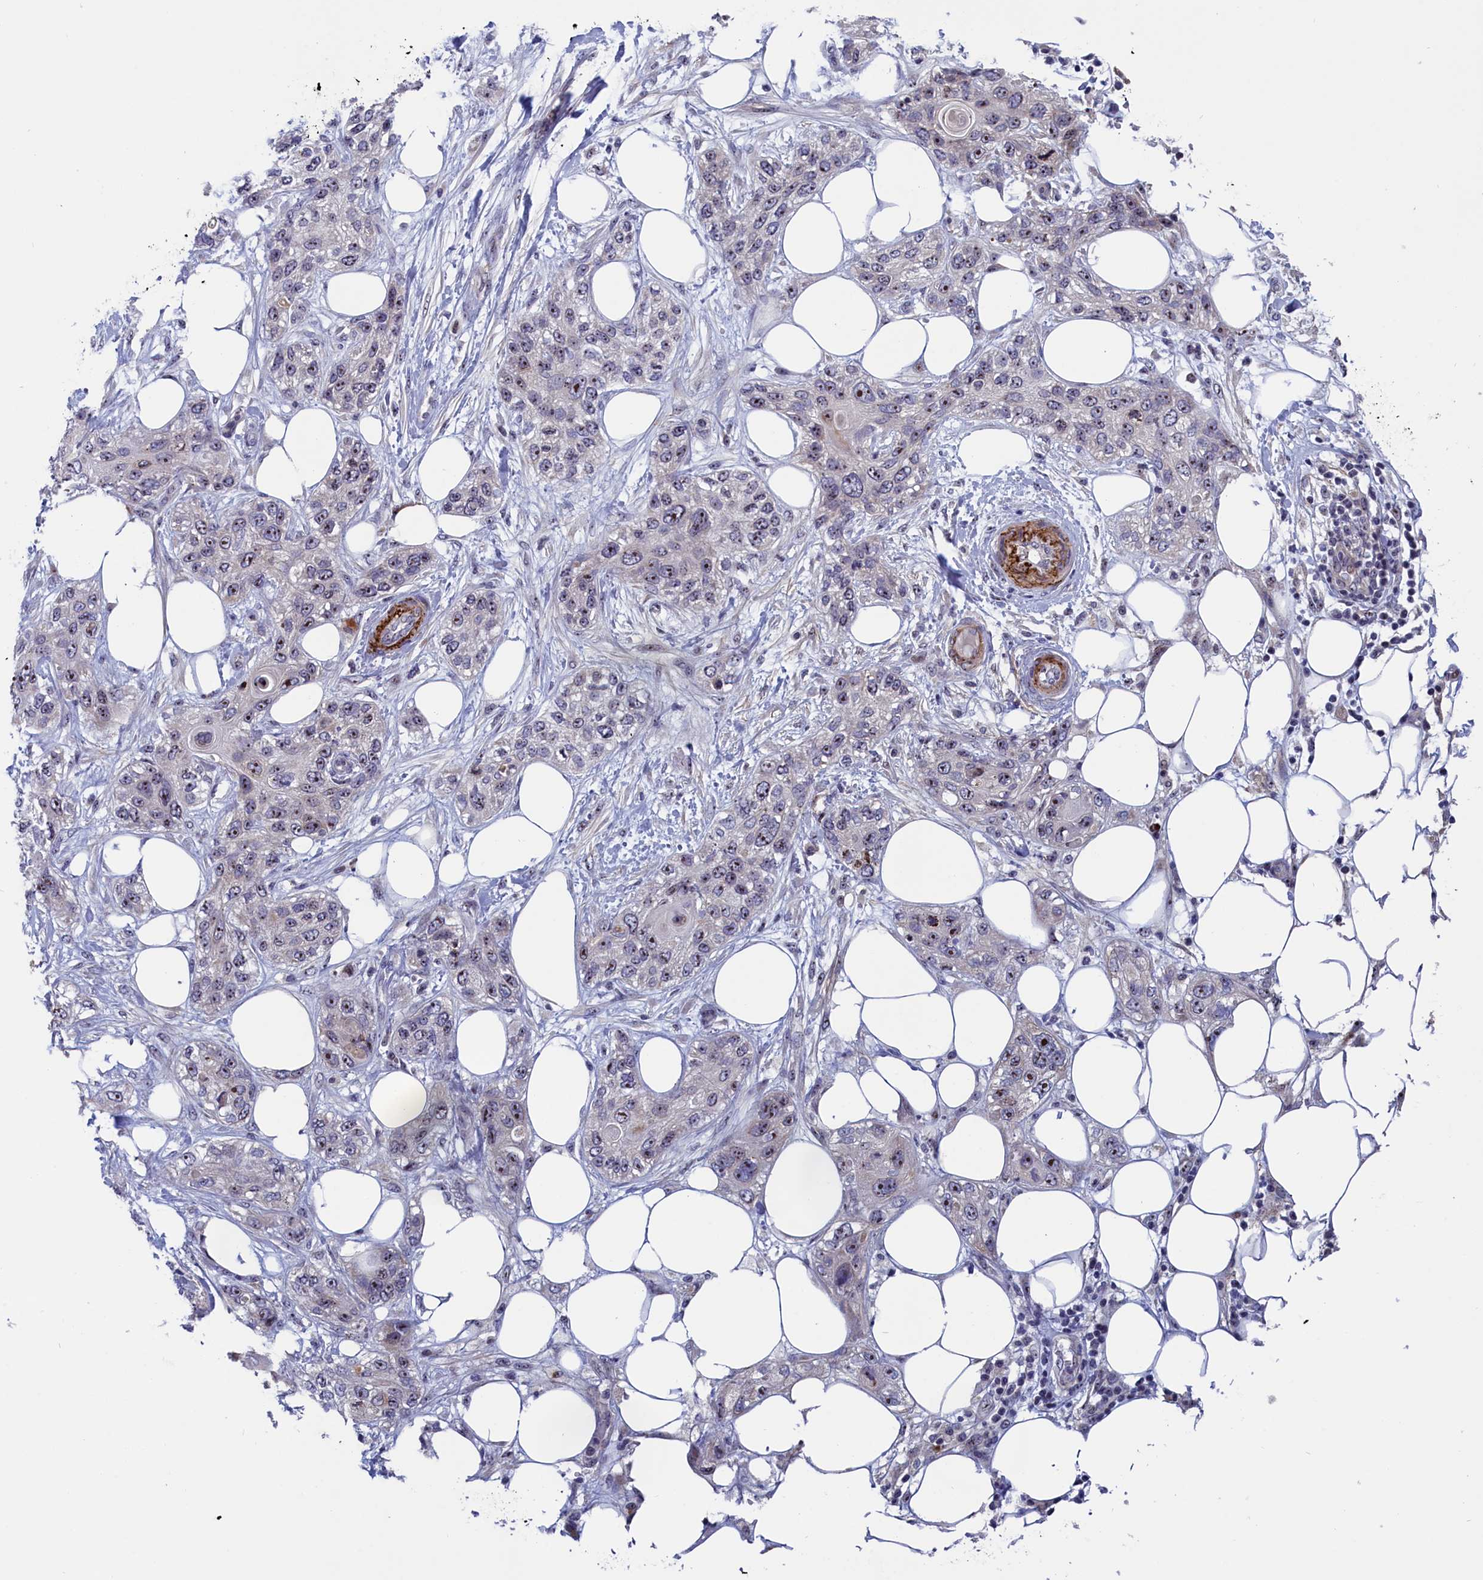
{"staining": {"intensity": "moderate", "quantity": "<25%", "location": "nuclear"}, "tissue": "skin cancer", "cell_type": "Tumor cells", "image_type": "cancer", "snomed": [{"axis": "morphology", "description": "Normal tissue, NOS"}, {"axis": "morphology", "description": "Squamous cell carcinoma, NOS"}, {"axis": "topography", "description": "Skin"}], "caption": "DAB (3,3'-diaminobenzidine) immunohistochemical staining of squamous cell carcinoma (skin) reveals moderate nuclear protein positivity in approximately <25% of tumor cells. (Stains: DAB in brown, nuclei in blue, Microscopy: brightfield microscopy at high magnification).", "gene": "PPAN", "patient": {"sex": "male", "age": 72}}